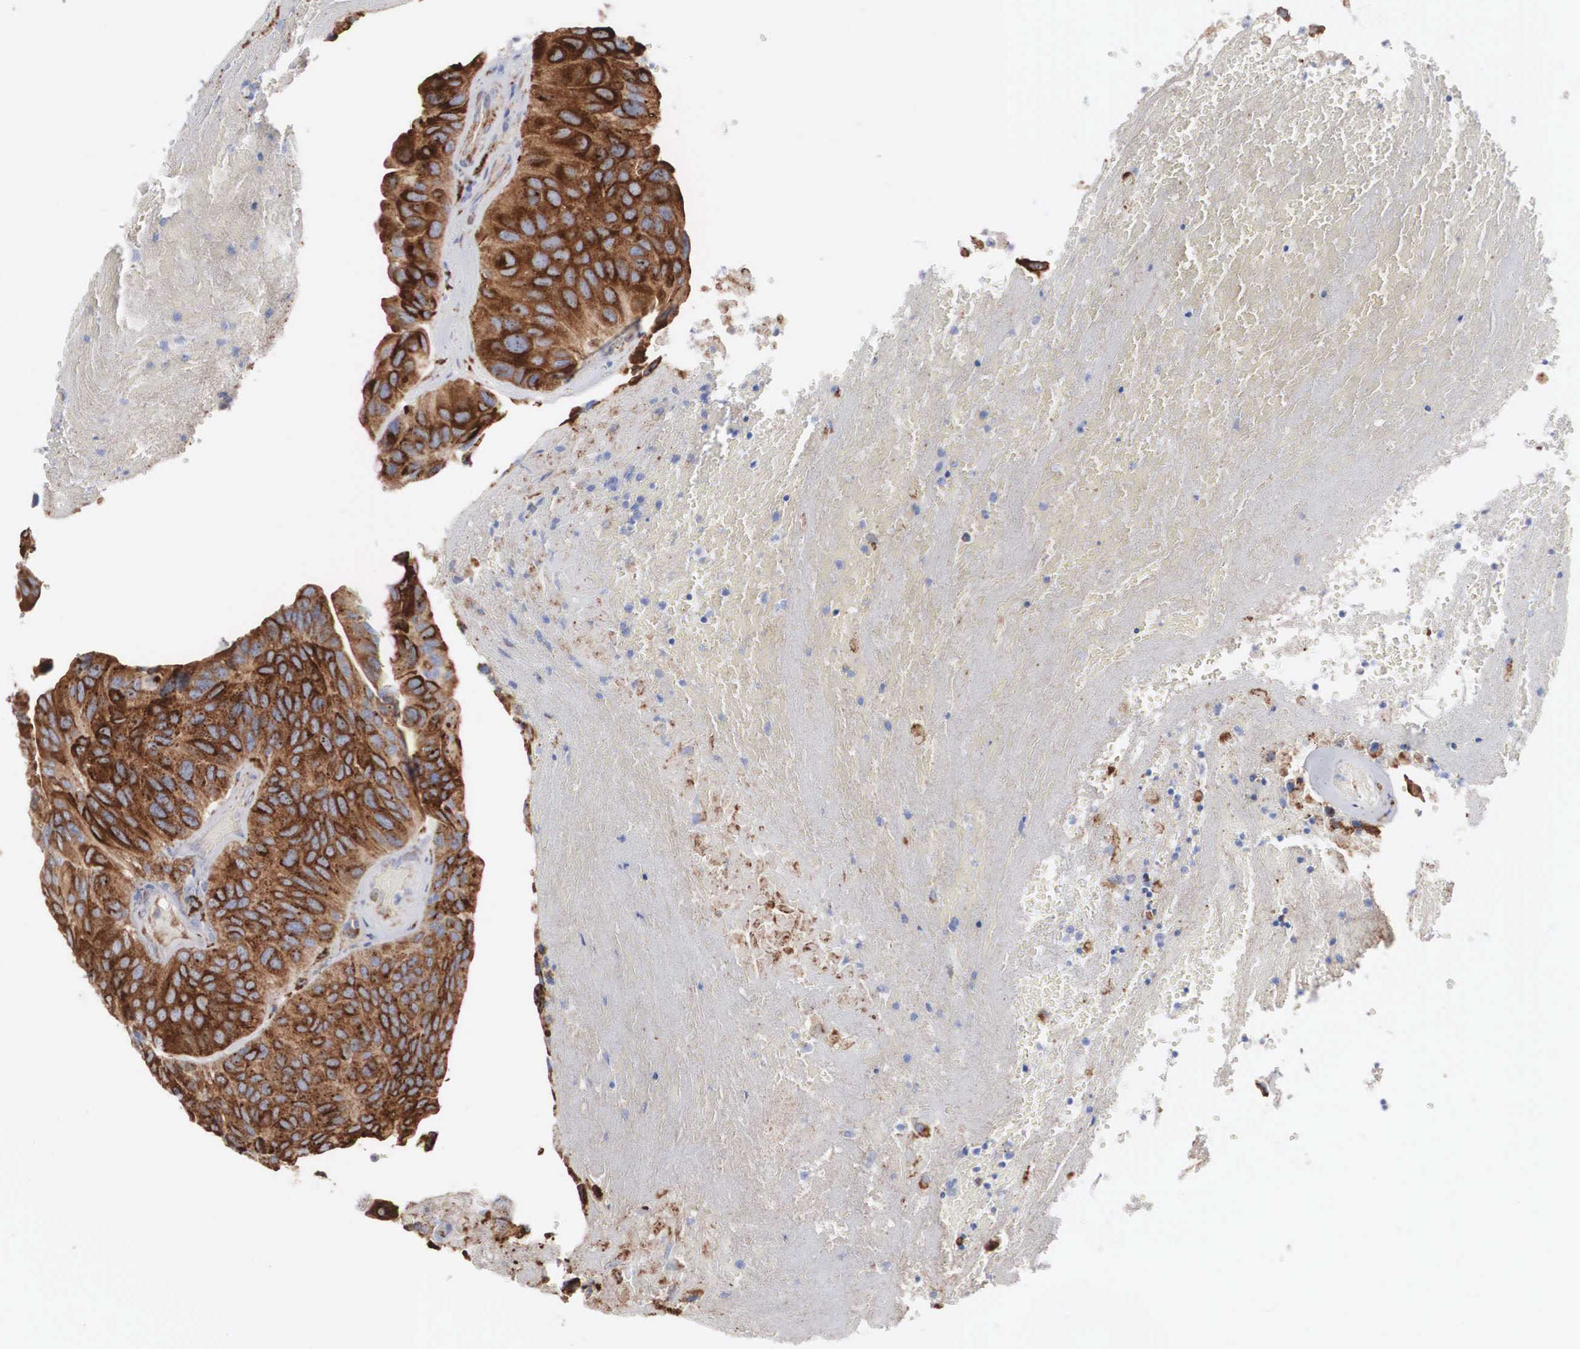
{"staining": {"intensity": "strong", "quantity": ">75%", "location": "cytoplasmic/membranous"}, "tissue": "urothelial cancer", "cell_type": "Tumor cells", "image_type": "cancer", "snomed": [{"axis": "morphology", "description": "Urothelial carcinoma, High grade"}, {"axis": "topography", "description": "Urinary bladder"}], "caption": "A high-resolution micrograph shows IHC staining of high-grade urothelial carcinoma, which reveals strong cytoplasmic/membranous expression in approximately >75% of tumor cells. (IHC, brightfield microscopy, high magnification).", "gene": "LGALS3BP", "patient": {"sex": "male", "age": 66}}